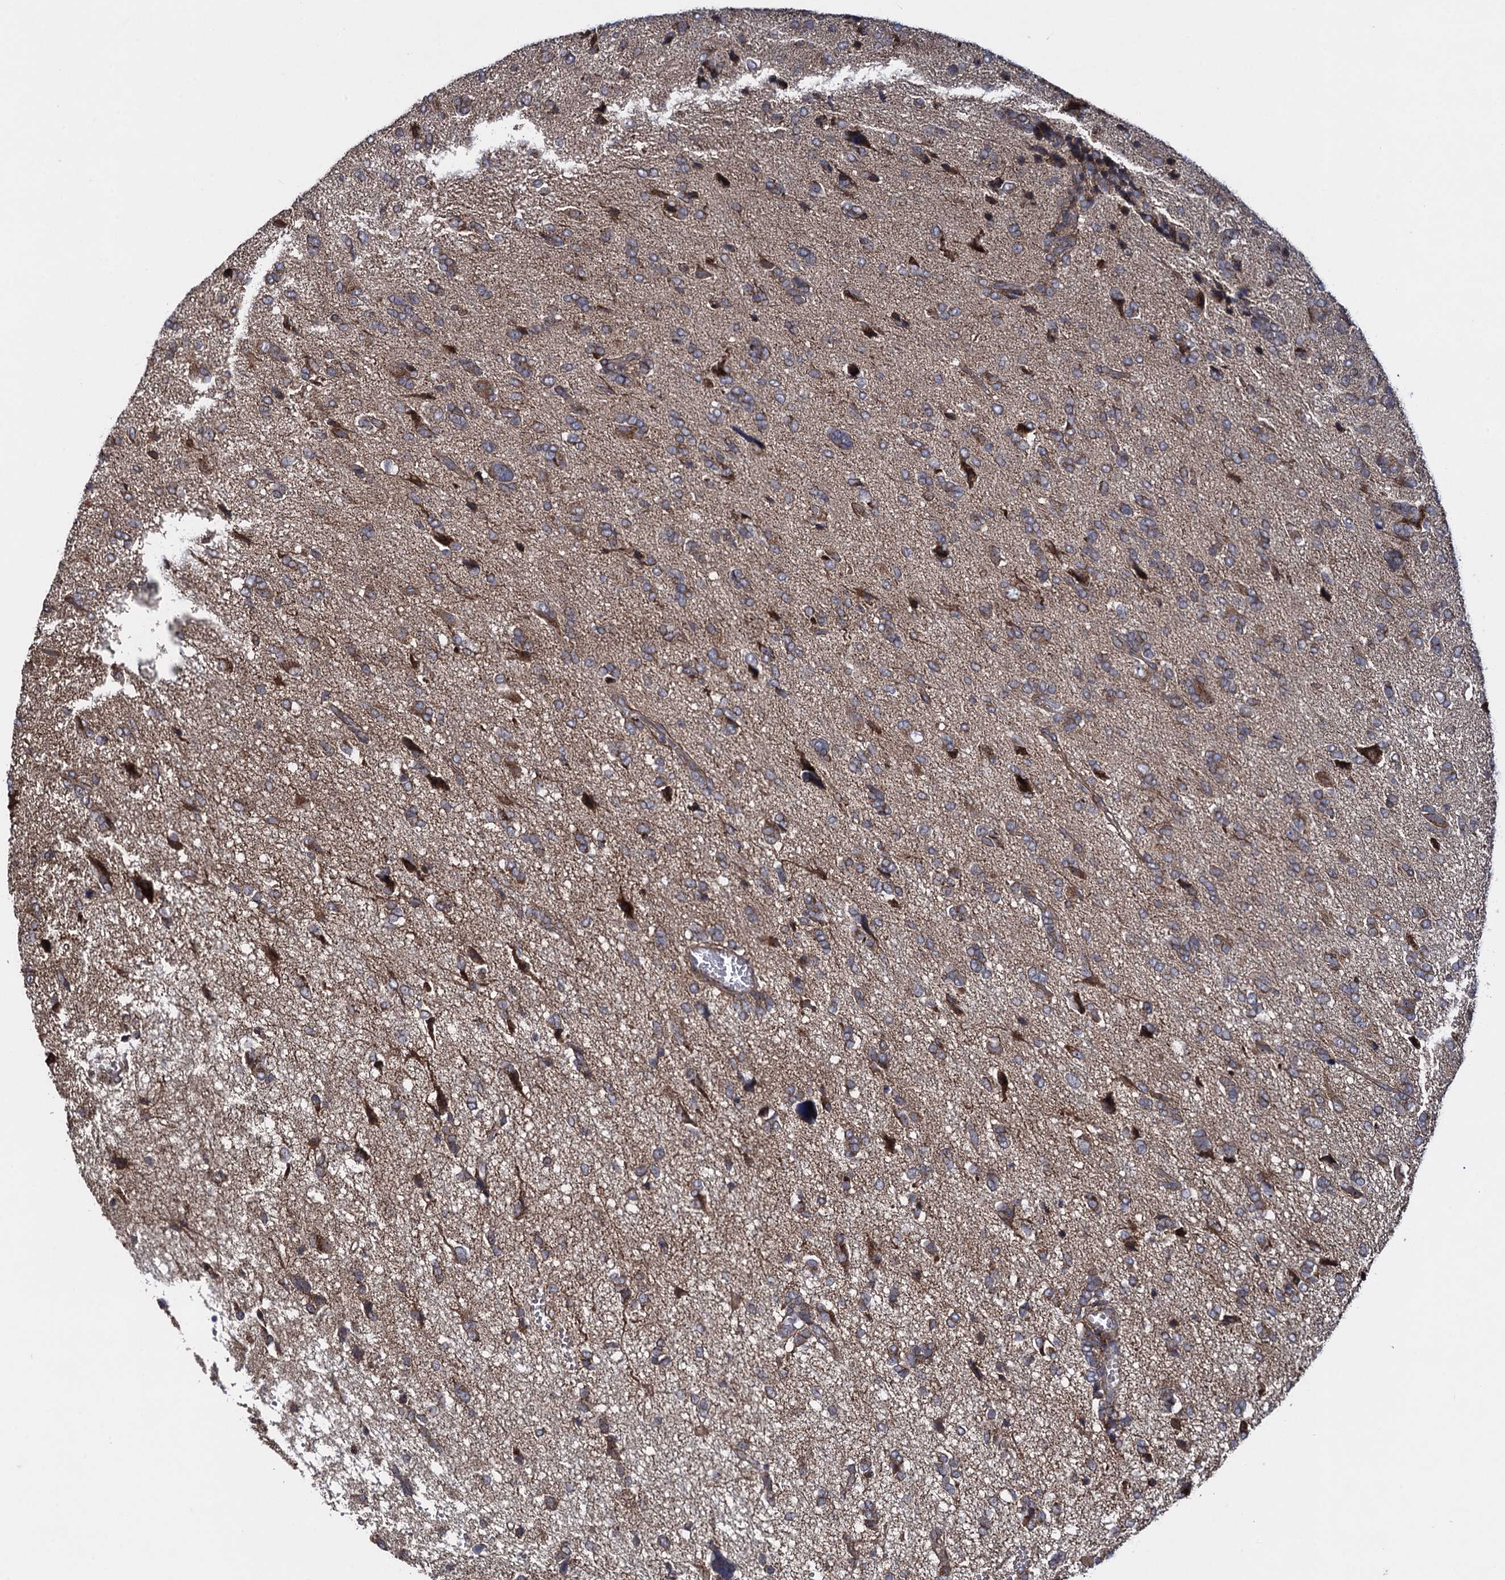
{"staining": {"intensity": "moderate", "quantity": ">75%", "location": "cytoplasmic/membranous"}, "tissue": "glioma", "cell_type": "Tumor cells", "image_type": "cancer", "snomed": [{"axis": "morphology", "description": "Glioma, malignant, High grade"}, {"axis": "topography", "description": "Brain"}], "caption": "Protein analysis of malignant glioma (high-grade) tissue displays moderate cytoplasmic/membranous positivity in approximately >75% of tumor cells.", "gene": "HAUS1", "patient": {"sex": "female", "age": 59}}